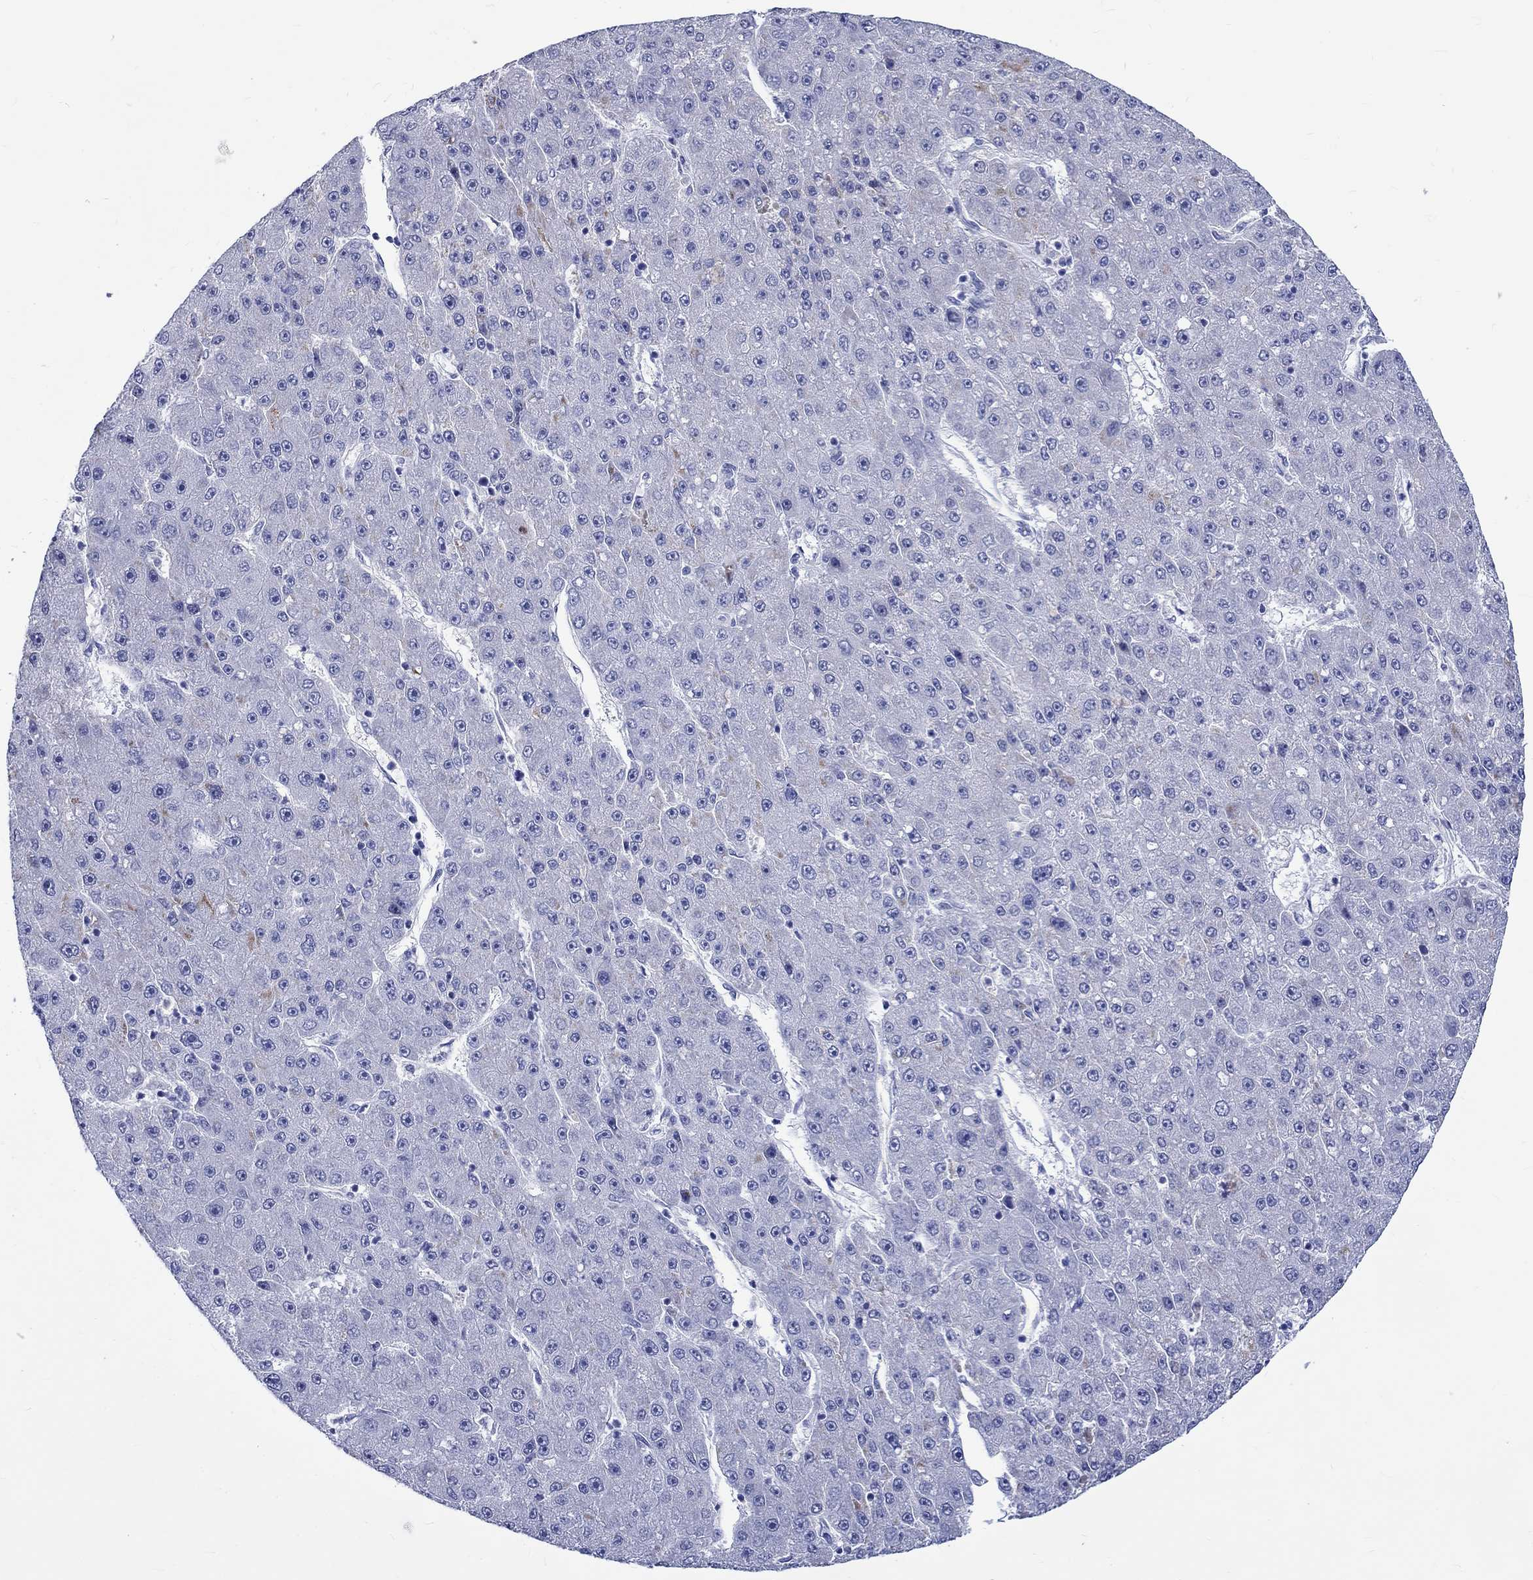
{"staining": {"intensity": "negative", "quantity": "none", "location": "none"}, "tissue": "liver cancer", "cell_type": "Tumor cells", "image_type": "cancer", "snomed": [{"axis": "morphology", "description": "Carcinoma, Hepatocellular, NOS"}, {"axis": "topography", "description": "Liver"}], "caption": "High magnification brightfield microscopy of liver cancer stained with DAB (brown) and counterstained with hematoxylin (blue): tumor cells show no significant positivity.", "gene": "SH2D7", "patient": {"sex": "male", "age": 67}}